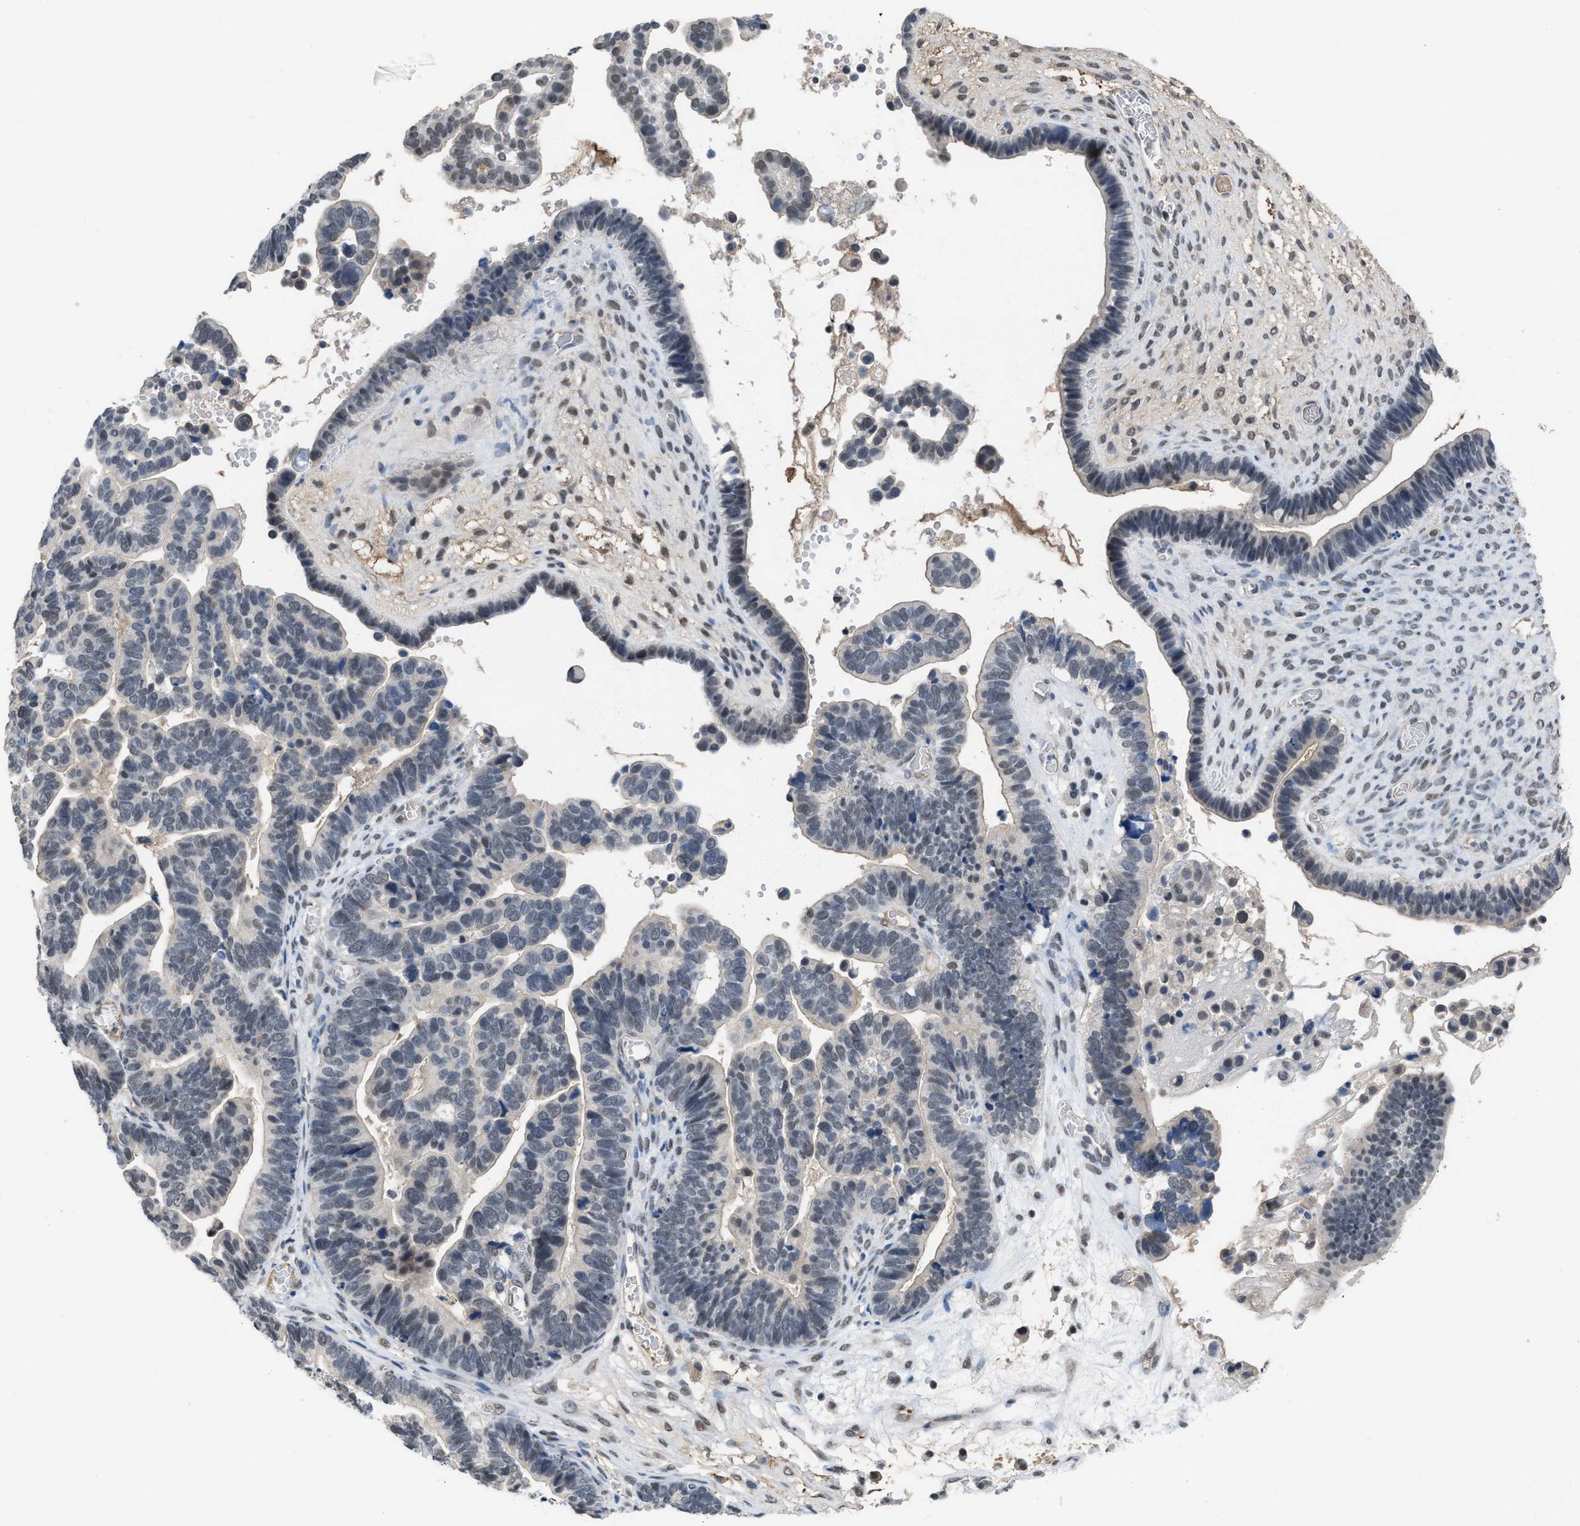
{"staining": {"intensity": "weak", "quantity": "<25%", "location": "nuclear"}, "tissue": "ovarian cancer", "cell_type": "Tumor cells", "image_type": "cancer", "snomed": [{"axis": "morphology", "description": "Cystadenocarcinoma, serous, NOS"}, {"axis": "topography", "description": "Ovary"}], "caption": "An IHC image of serous cystadenocarcinoma (ovarian) is shown. There is no staining in tumor cells of serous cystadenocarcinoma (ovarian).", "gene": "TERF2IP", "patient": {"sex": "female", "age": 56}}